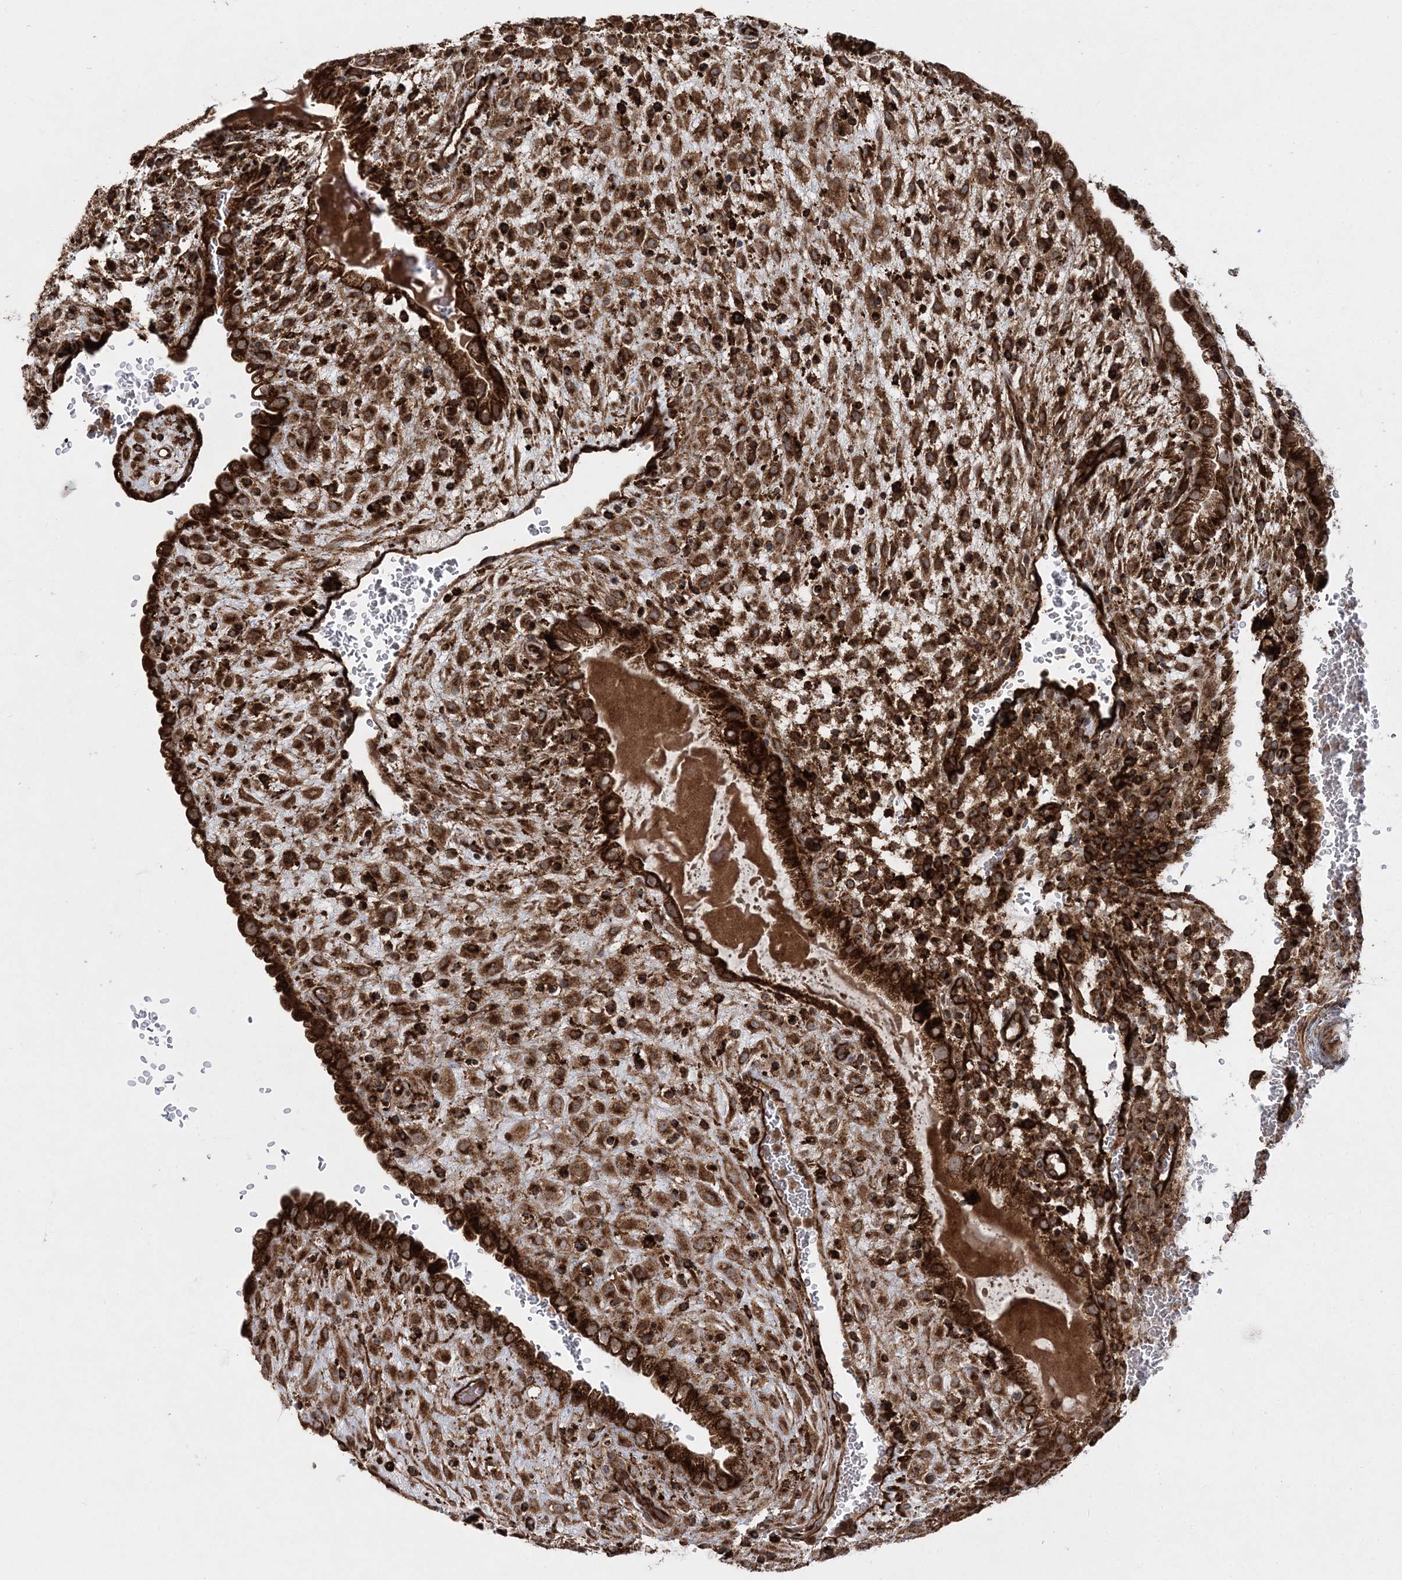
{"staining": {"intensity": "strong", "quantity": ">75%", "location": "cytoplasmic/membranous"}, "tissue": "placenta", "cell_type": "Decidual cells", "image_type": "normal", "snomed": [{"axis": "morphology", "description": "Normal tissue, NOS"}, {"axis": "topography", "description": "Placenta"}], "caption": "Placenta stained with DAB (3,3'-diaminobenzidine) immunohistochemistry displays high levels of strong cytoplasmic/membranous expression in about >75% of decidual cells.", "gene": "LRPPRC", "patient": {"sex": "female", "age": 35}}